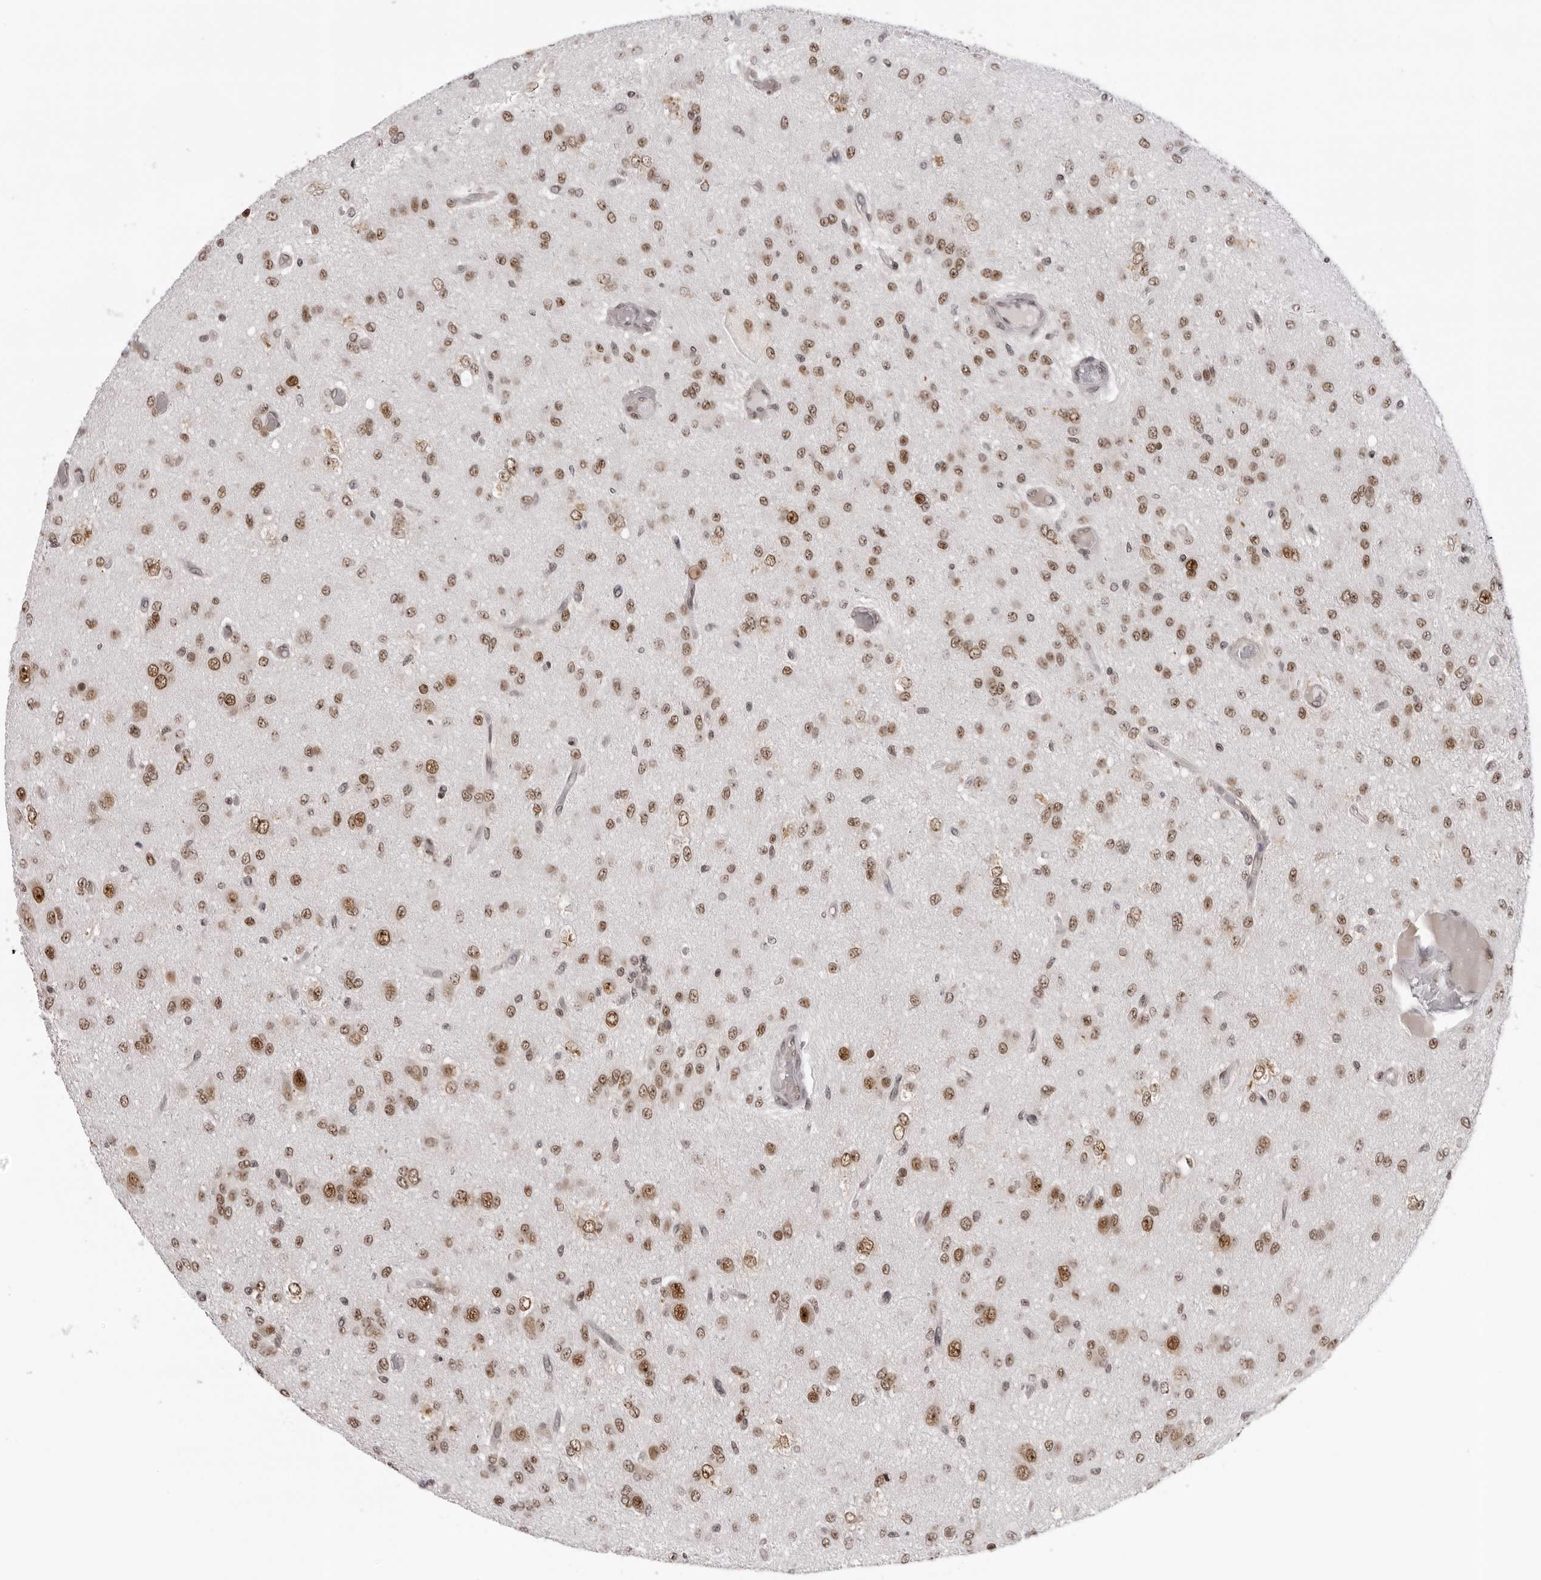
{"staining": {"intensity": "moderate", "quantity": ">75%", "location": "nuclear"}, "tissue": "glioma", "cell_type": "Tumor cells", "image_type": "cancer", "snomed": [{"axis": "morphology", "description": "Glioma, malignant, High grade"}, {"axis": "topography", "description": "Brain"}], "caption": "Brown immunohistochemical staining in human glioma displays moderate nuclear staining in about >75% of tumor cells.", "gene": "HEXIM2", "patient": {"sex": "female", "age": 59}}